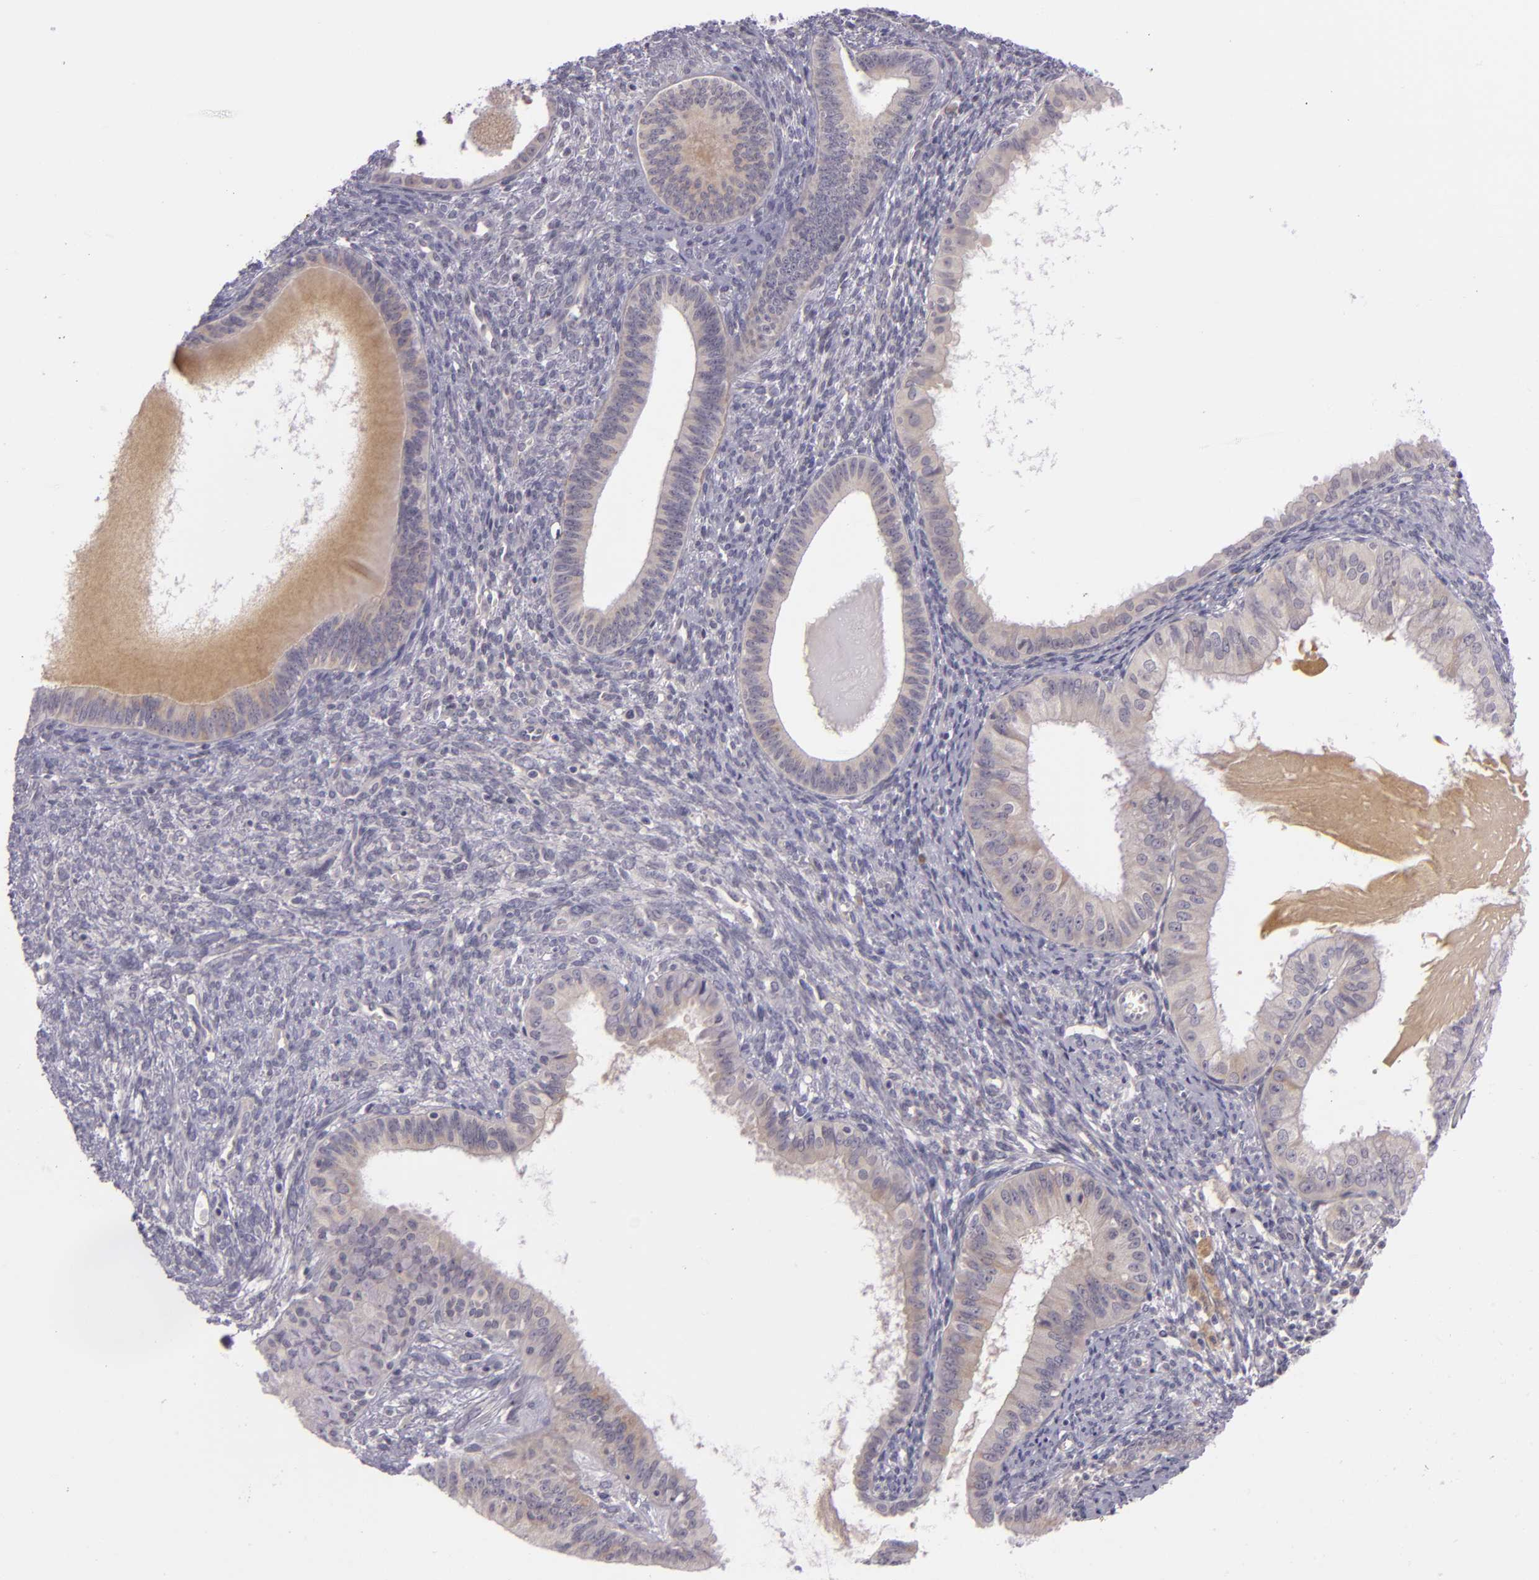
{"staining": {"intensity": "weak", "quantity": ">75%", "location": "cytoplasmic/membranous"}, "tissue": "endometrial cancer", "cell_type": "Tumor cells", "image_type": "cancer", "snomed": [{"axis": "morphology", "description": "Adenocarcinoma, NOS"}, {"axis": "topography", "description": "Endometrium"}], "caption": "Immunohistochemical staining of human endometrial adenocarcinoma displays weak cytoplasmic/membranous protein positivity in approximately >75% of tumor cells. Nuclei are stained in blue.", "gene": "DAG1", "patient": {"sex": "female", "age": 76}}